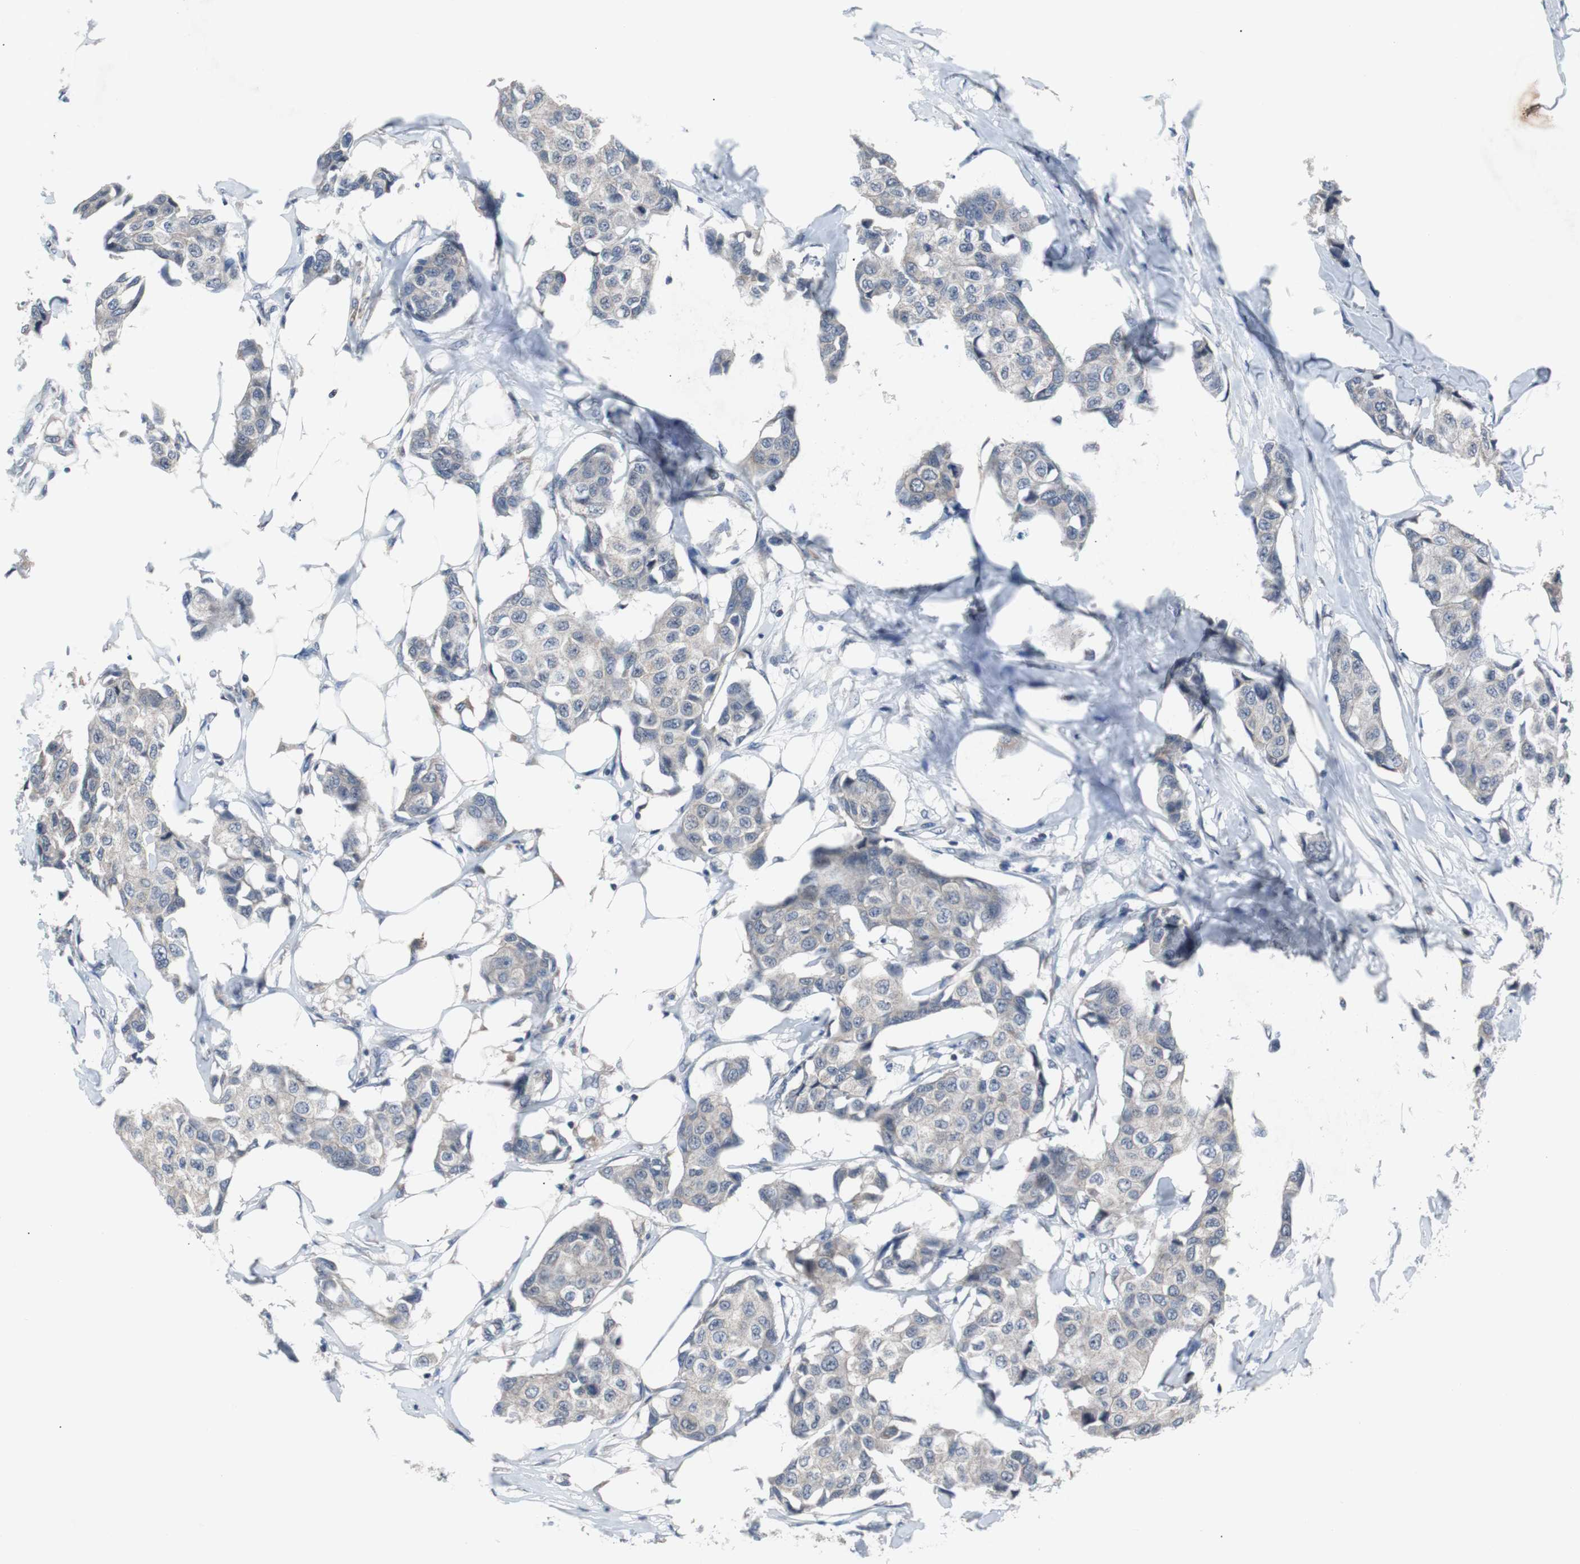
{"staining": {"intensity": "weak", "quantity": "<25%", "location": "cytoplasmic/membranous"}, "tissue": "breast cancer", "cell_type": "Tumor cells", "image_type": "cancer", "snomed": [{"axis": "morphology", "description": "Duct carcinoma"}, {"axis": "topography", "description": "Breast"}], "caption": "Immunohistochemical staining of breast invasive ductal carcinoma exhibits no significant expression in tumor cells.", "gene": "TP63", "patient": {"sex": "female", "age": 80}}